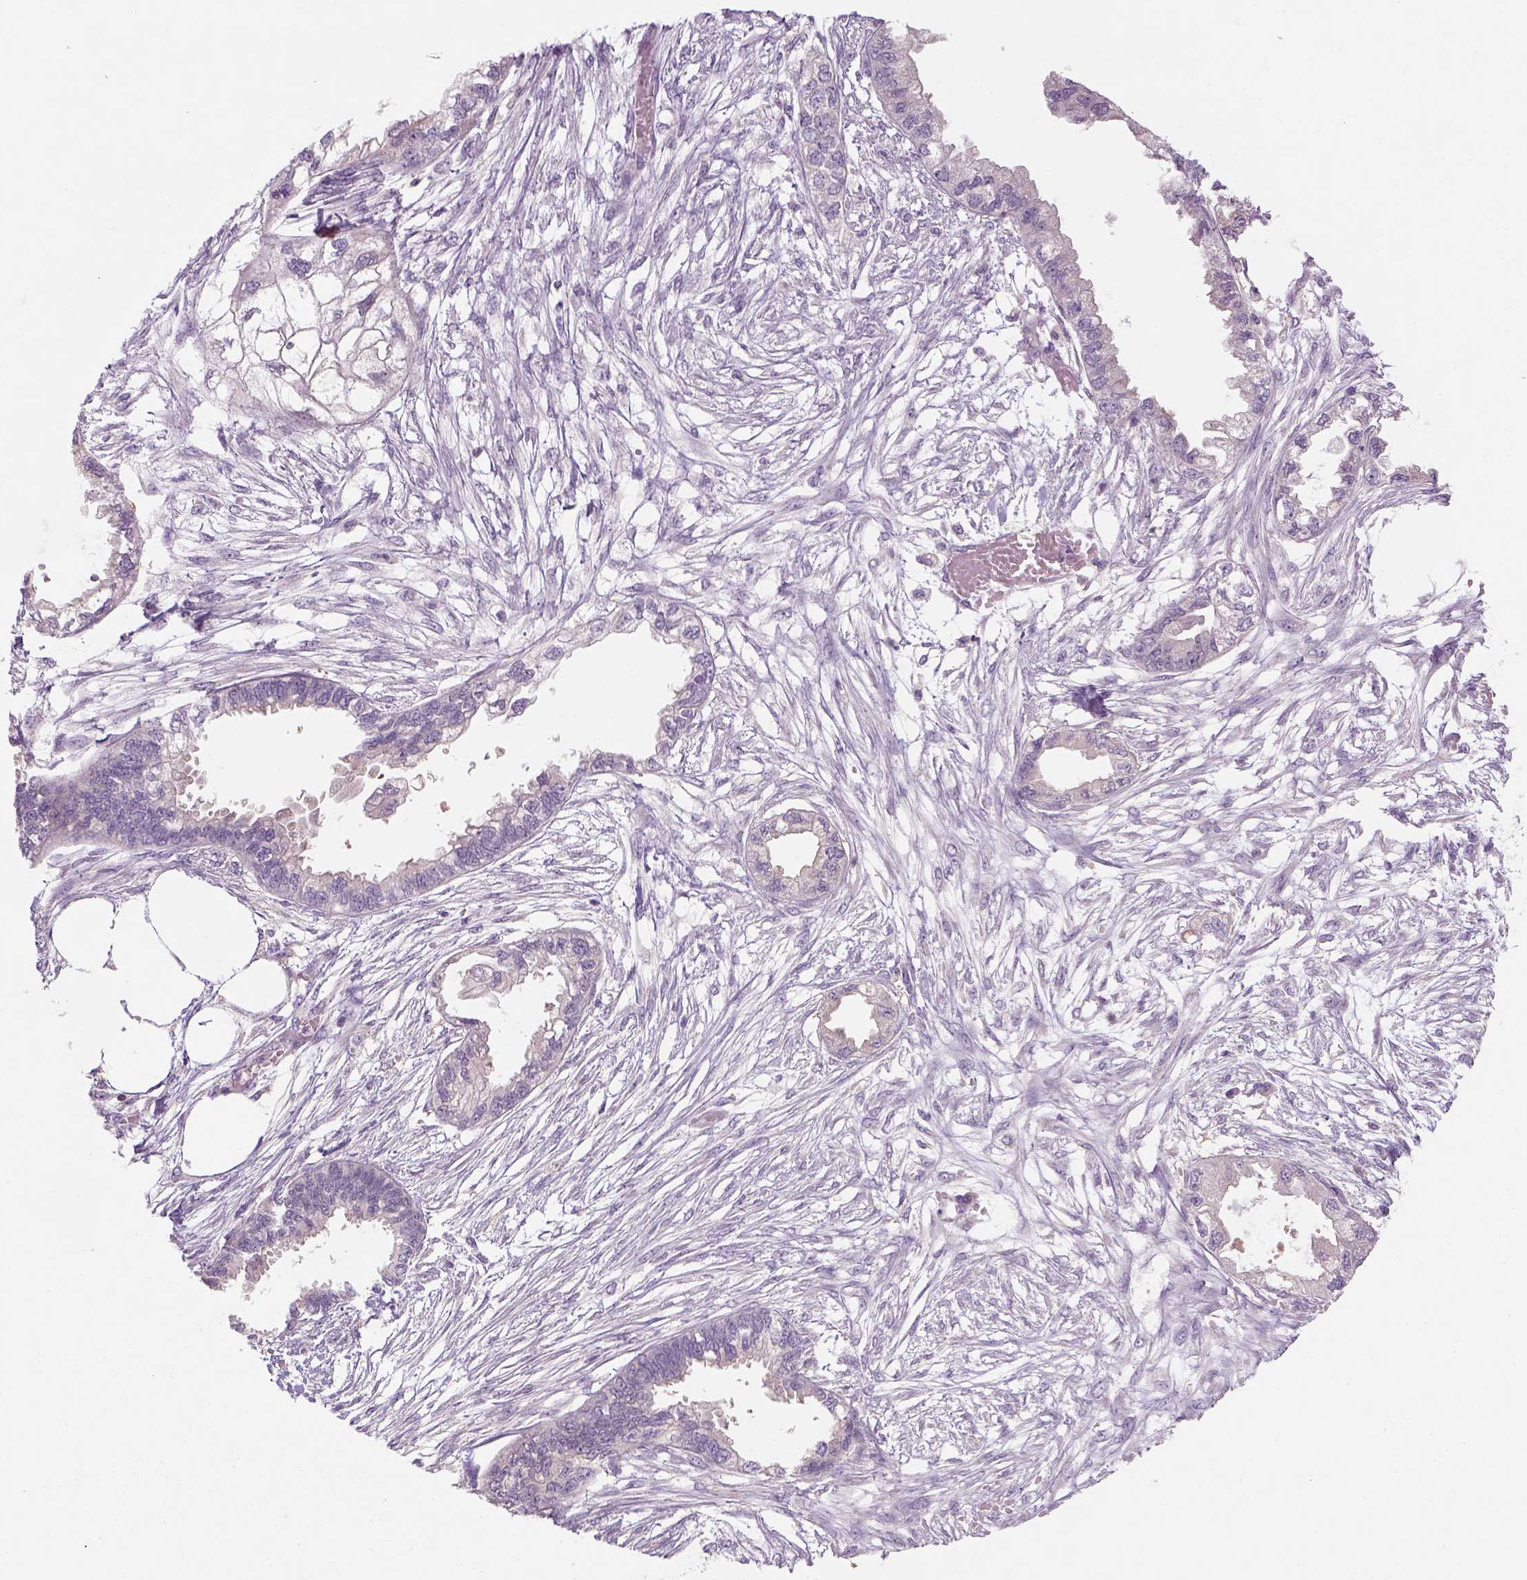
{"staining": {"intensity": "negative", "quantity": "none", "location": "none"}, "tissue": "endometrial cancer", "cell_type": "Tumor cells", "image_type": "cancer", "snomed": [{"axis": "morphology", "description": "Adenocarcinoma, NOS"}, {"axis": "morphology", "description": "Adenocarcinoma, metastatic, NOS"}, {"axis": "topography", "description": "Adipose tissue"}, {"axis": "topography", "description": "Endometrium"}], "caption": "A high-resolution micrograph shows immunohistochemistry staining of metastatic adenocarcinoma (endometrial), which displays no significant positivity in tumor cells.", "gene": "EPHB1", "patient": {"sex": "female", "age": 67}}